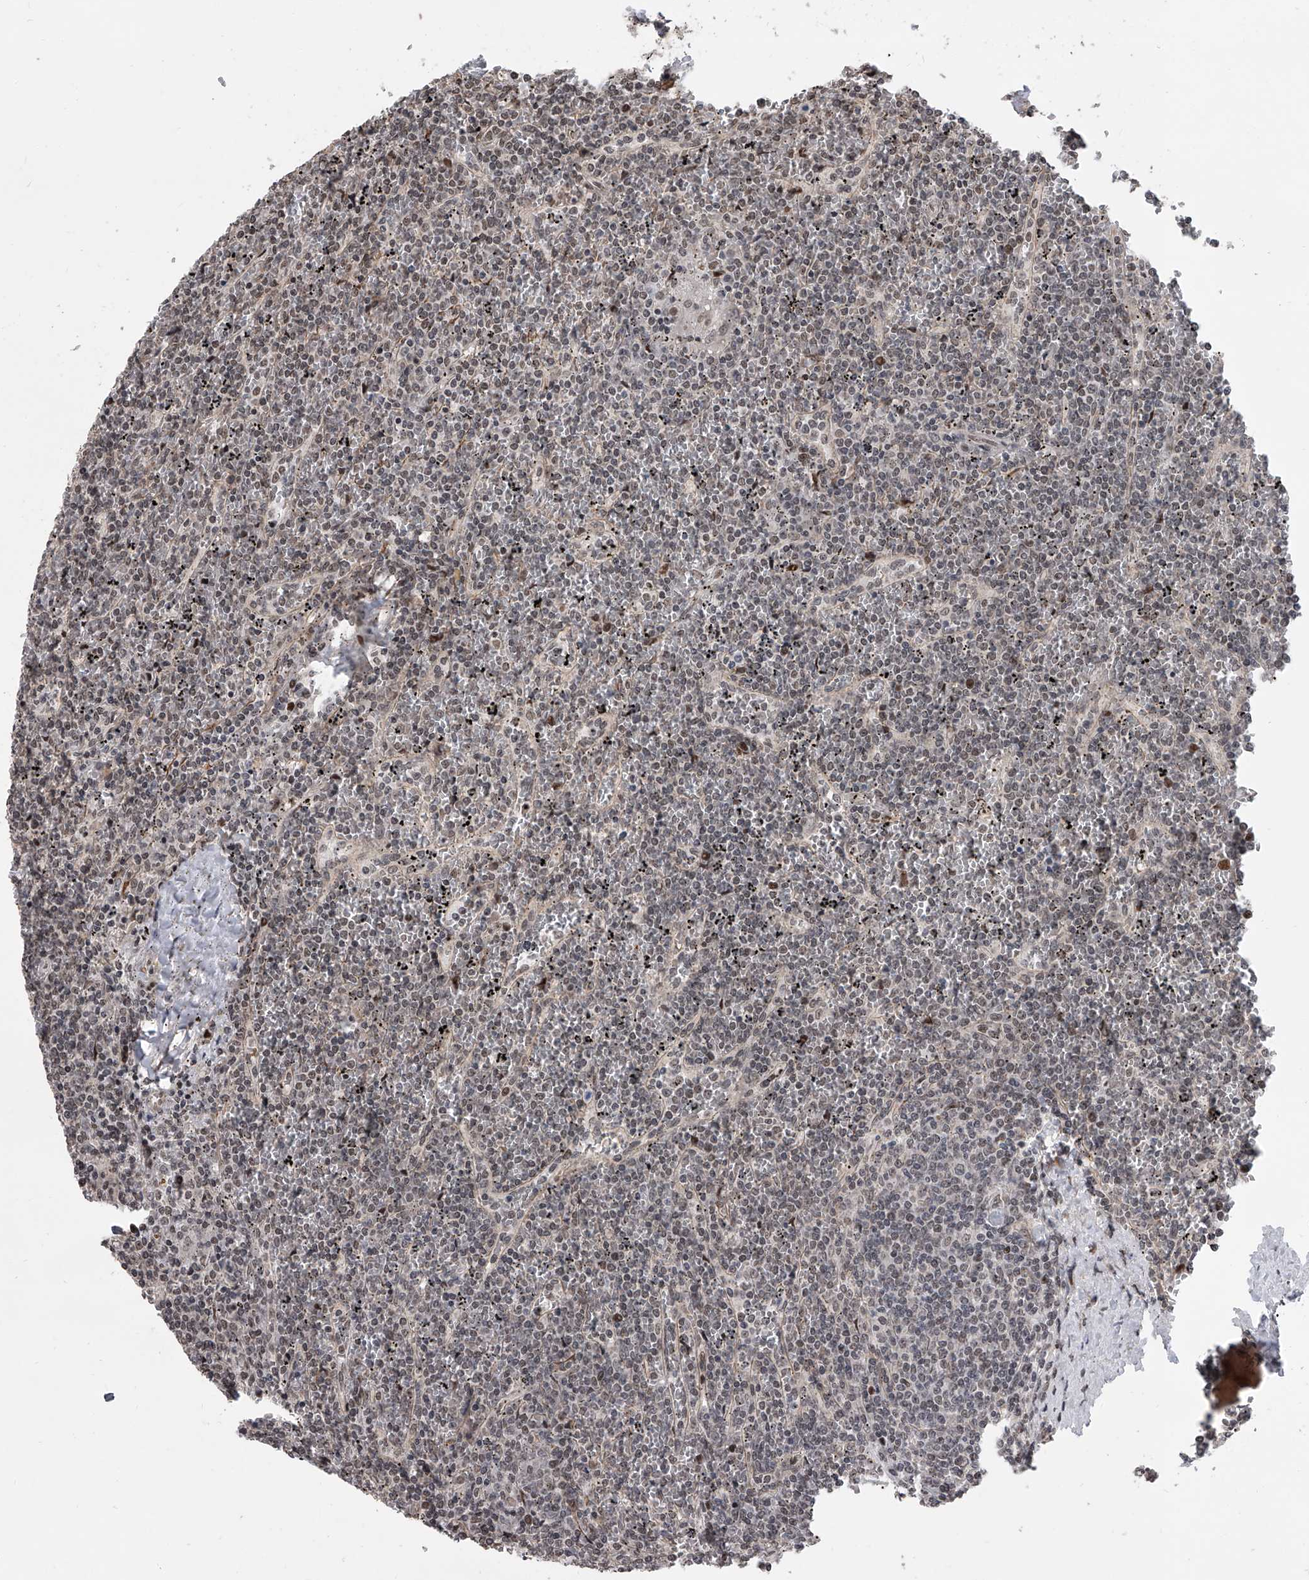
{"staining": {"intensity": "negative", "quantity": "none", "location": "none"}, "tissue": "lymphoma", "cell_type": "Tumor cells", "image_type": "cancer", "snomed": [{"axis": "morphology", "description": "Malignant lymphoma, non-Hodgkin's type, Low grade"}, {"axis": "topography", "description": "Spleen"}], "caption": "There is no significant expression in tumor cells of lymphoma. (DAB (3,3'-diaminobenzidine) immunohistochemistry (IHC), high magnification).", "gene": "ZNF426", "patient": {"sex": "female", "age": 19}}